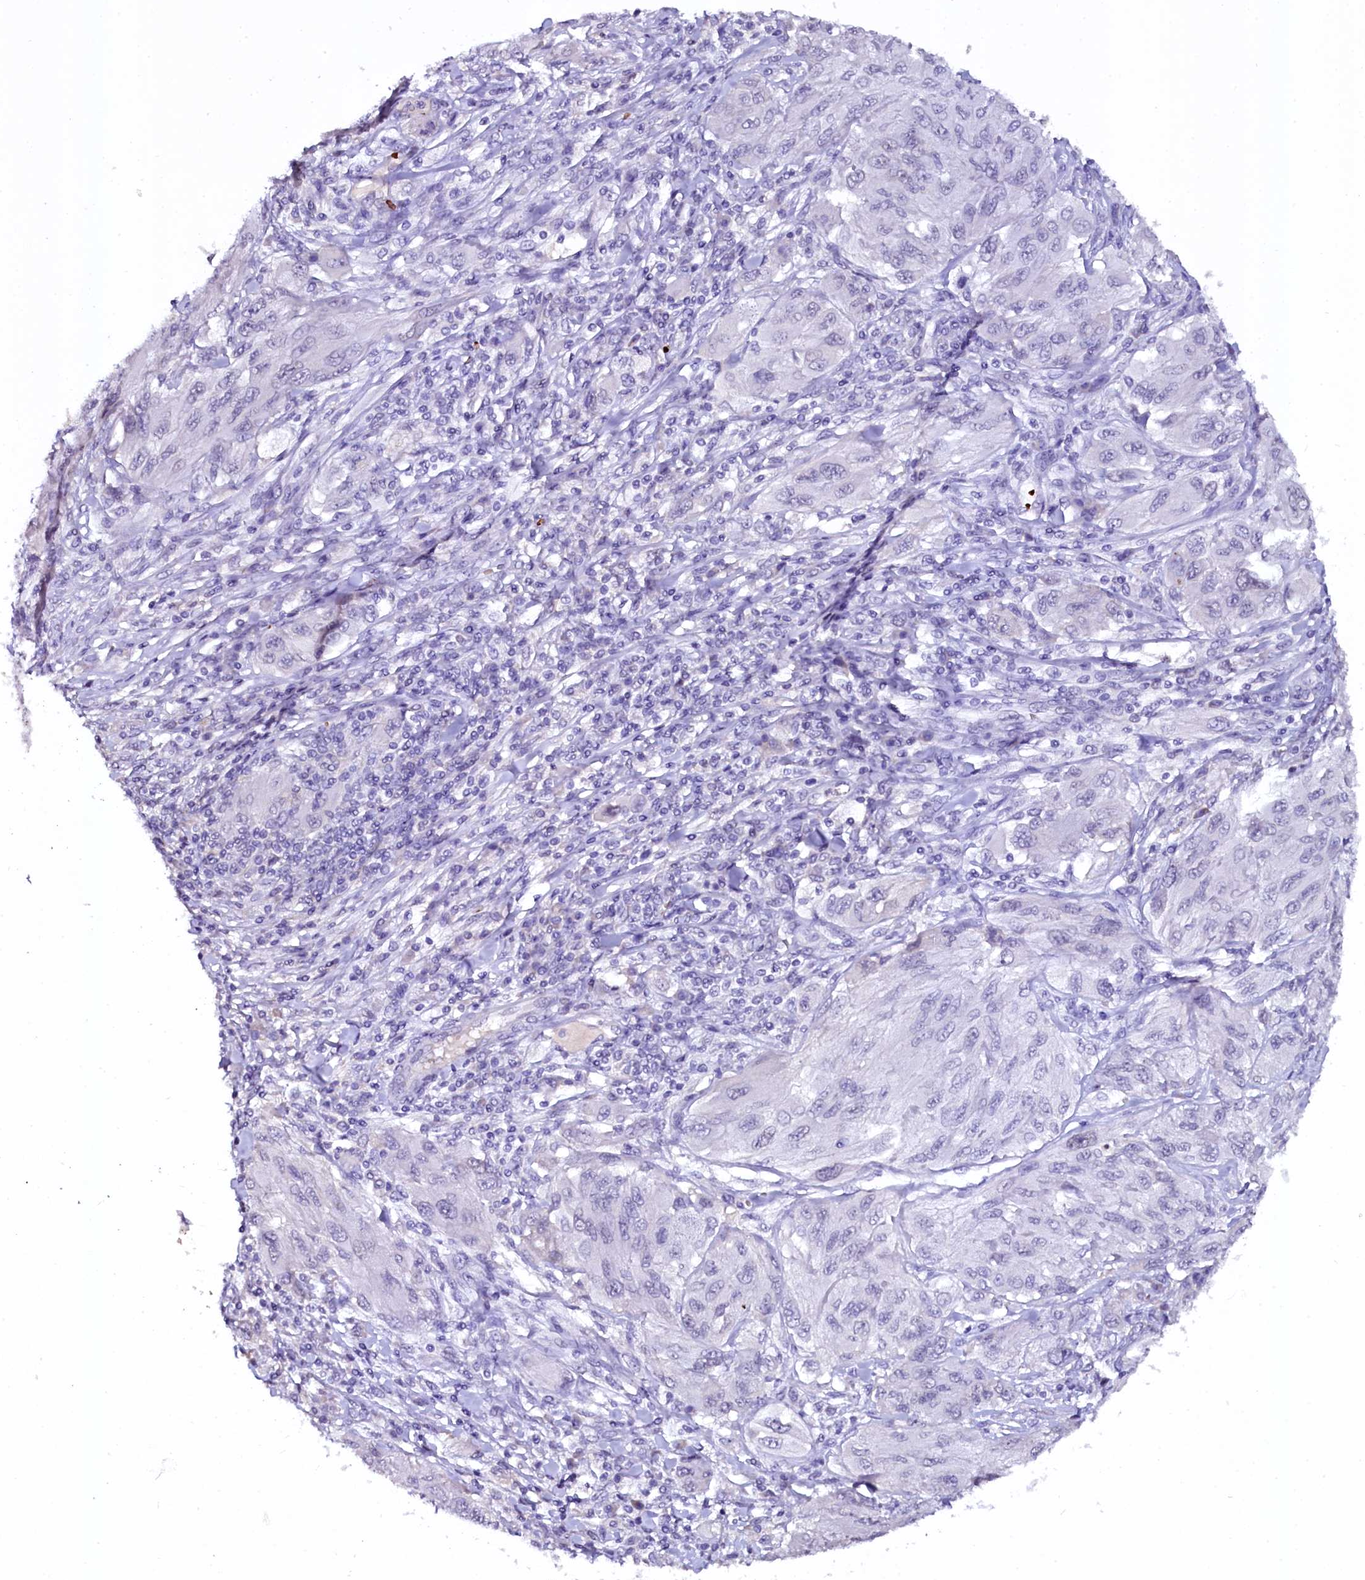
{"staining": {"intensity": "negative", "quantity": "none", "location": "none"}, "tissue": "melanoma", "cell_type": "Tumor cells", "image_type": "cancer", "snomed": [{"axis": "morphology", "description": "Malignant melanoma, NOS"}, {"axis": "topography", "description": "Skin"}], "caption": "Immunohistochemical staining of malignant melanoma reveals no significant positivity in tumor cells. The staining is performed using DAB brown chromogen with nuclei counter-stained in using hematoxylin.", "gene": "CTDSPL2", "patient": {"sex": "female", "age": 91}}